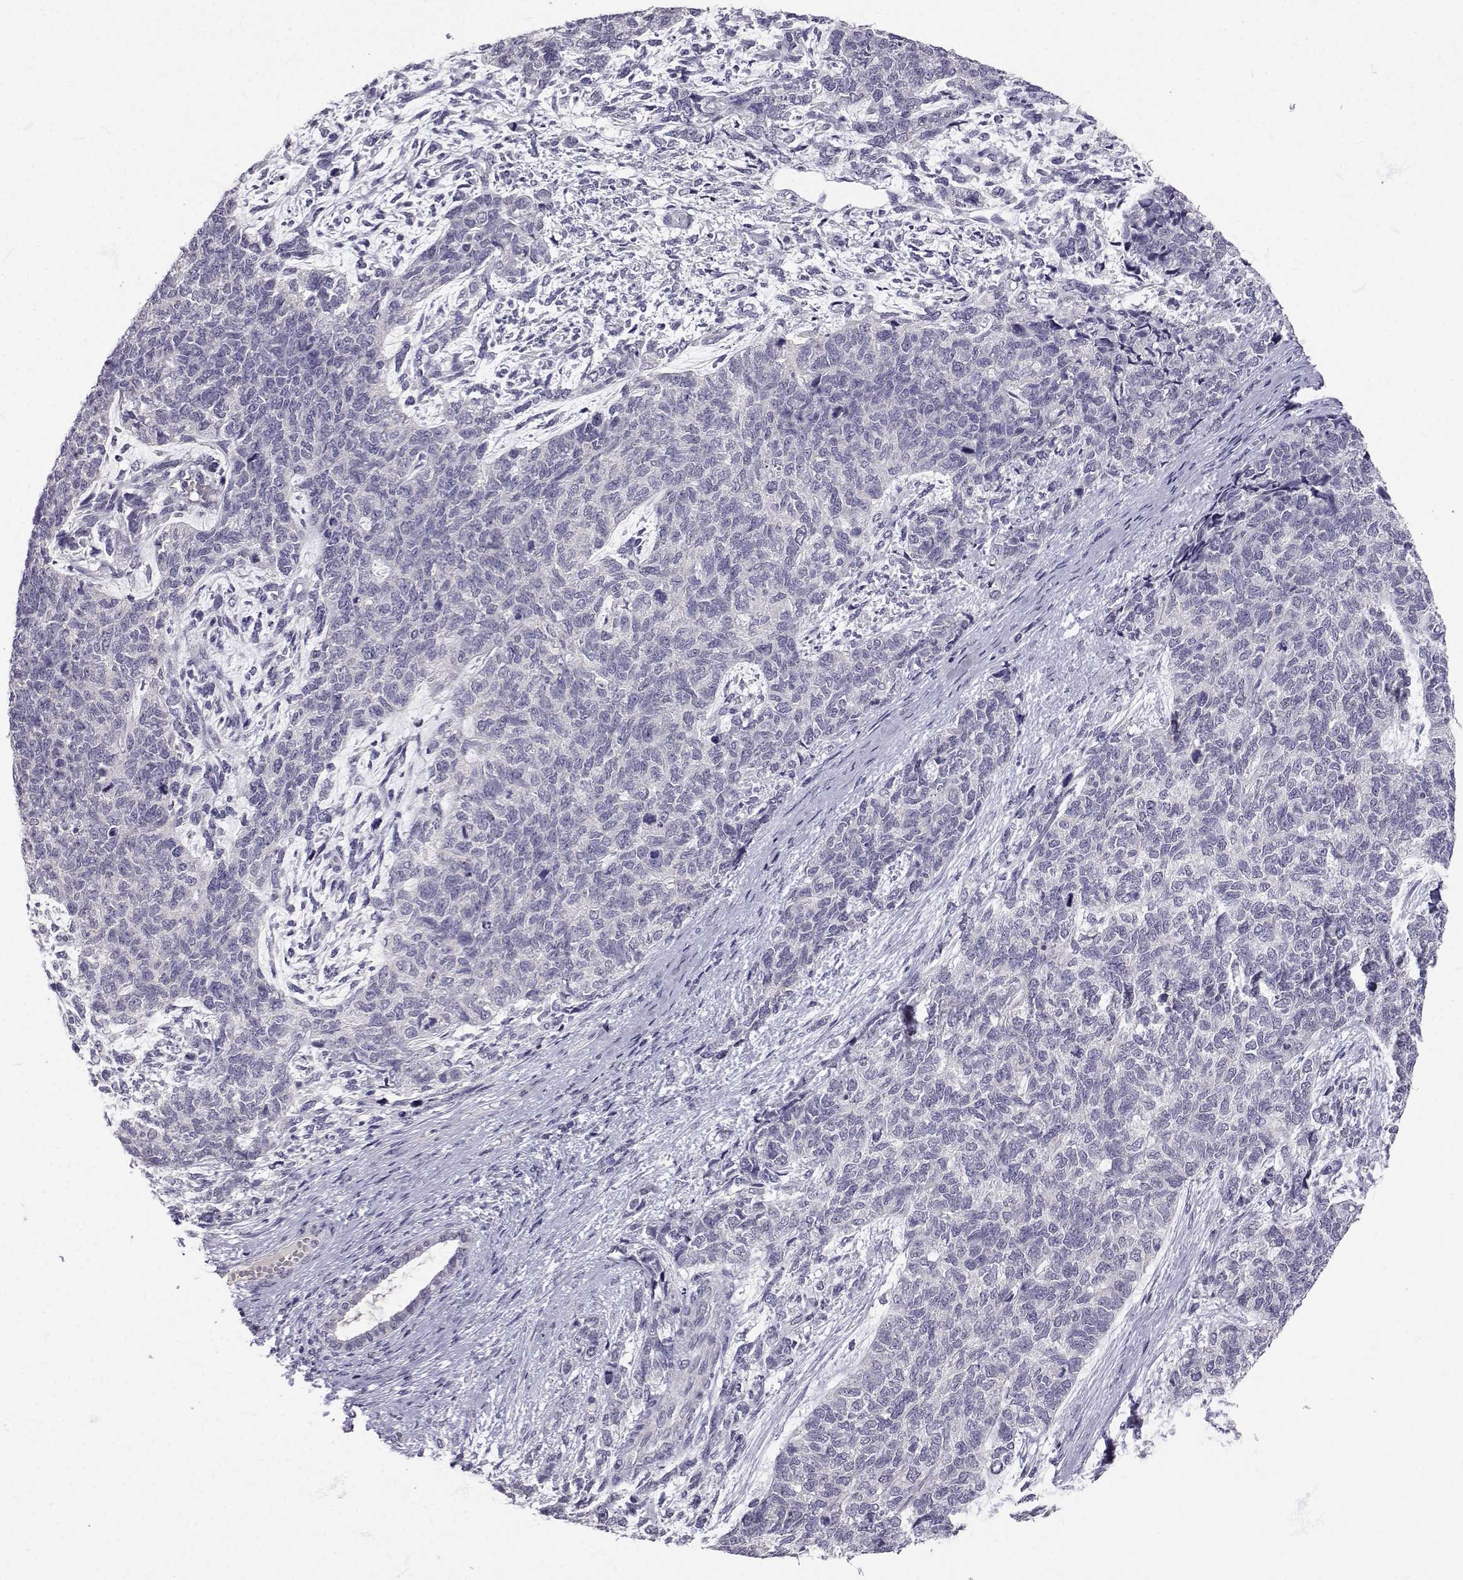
{"staining": {"intensity": "negative", "quantity": "none", "location": "none"}, "tissue": "cervical cancer", "cell_type": "Tumor cells", "image_type": "cancer", "snomed": [{"axis": "morphology", "description": "Squamous cell carcinoma, NOS"}, {"axis": "topography", "description": "Cervix"}], "caption": "Cervical squamous cell carcinoma was stained to show a protein in brown. There is no significant staining in tumor cells.", "gene": "SLC6A3", "patient": {"sex": "female", "age": 63}}